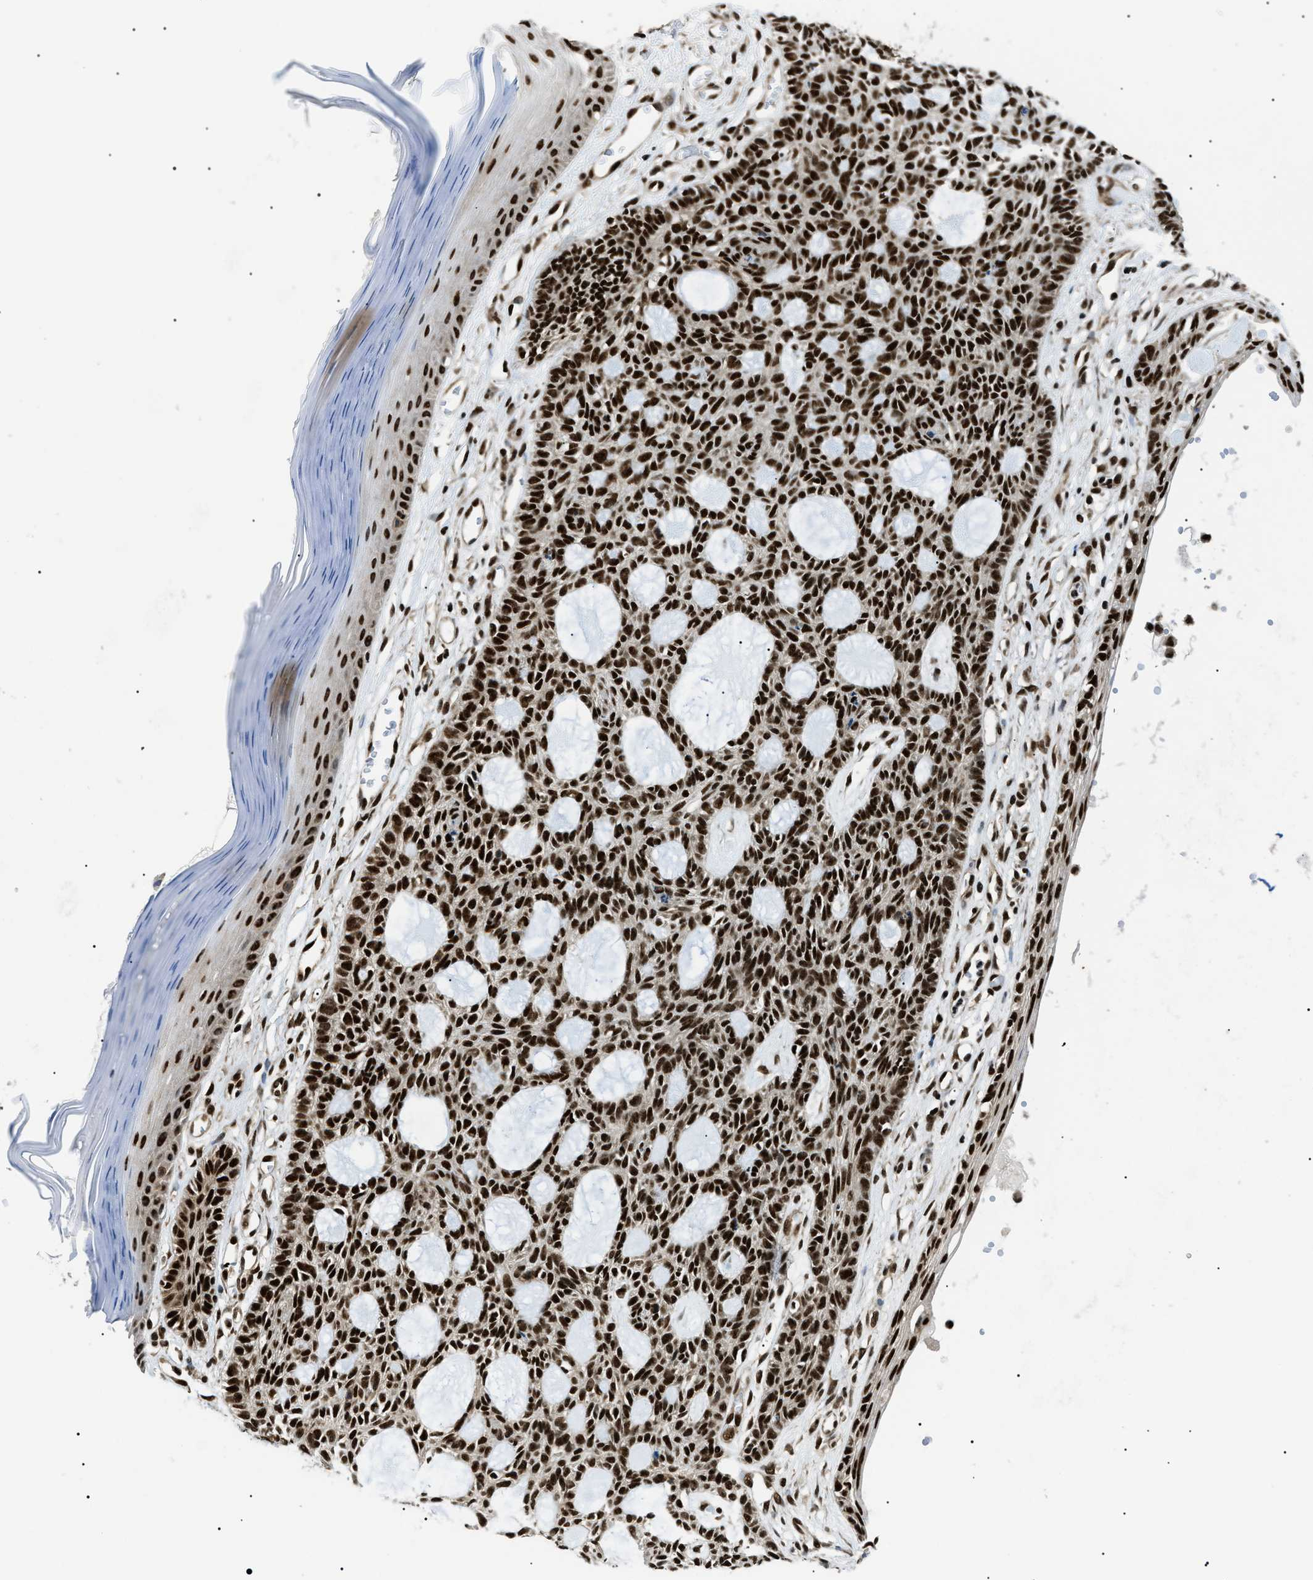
{"staining": {"intensity": "strong", "quantity": ">75%", "location": "nuclear"}, "tissue": "skin cancer", "cell_type": "Tumor cells", "image_type": "cancer", "snomed": [{"axis": "morphology", "description": "Basal cell carcinoma"}, {"axis": "topography", "description": "Skin"}], "caption": "Tumor cells exhibit strong nuclear staining in about >75% of cells in skin cancer (basal cell carcinoma). (IHC, brightfield microscopy, high magnification).", "gene": "CWC25", "patient": {"sex": "male", "age": 67}}